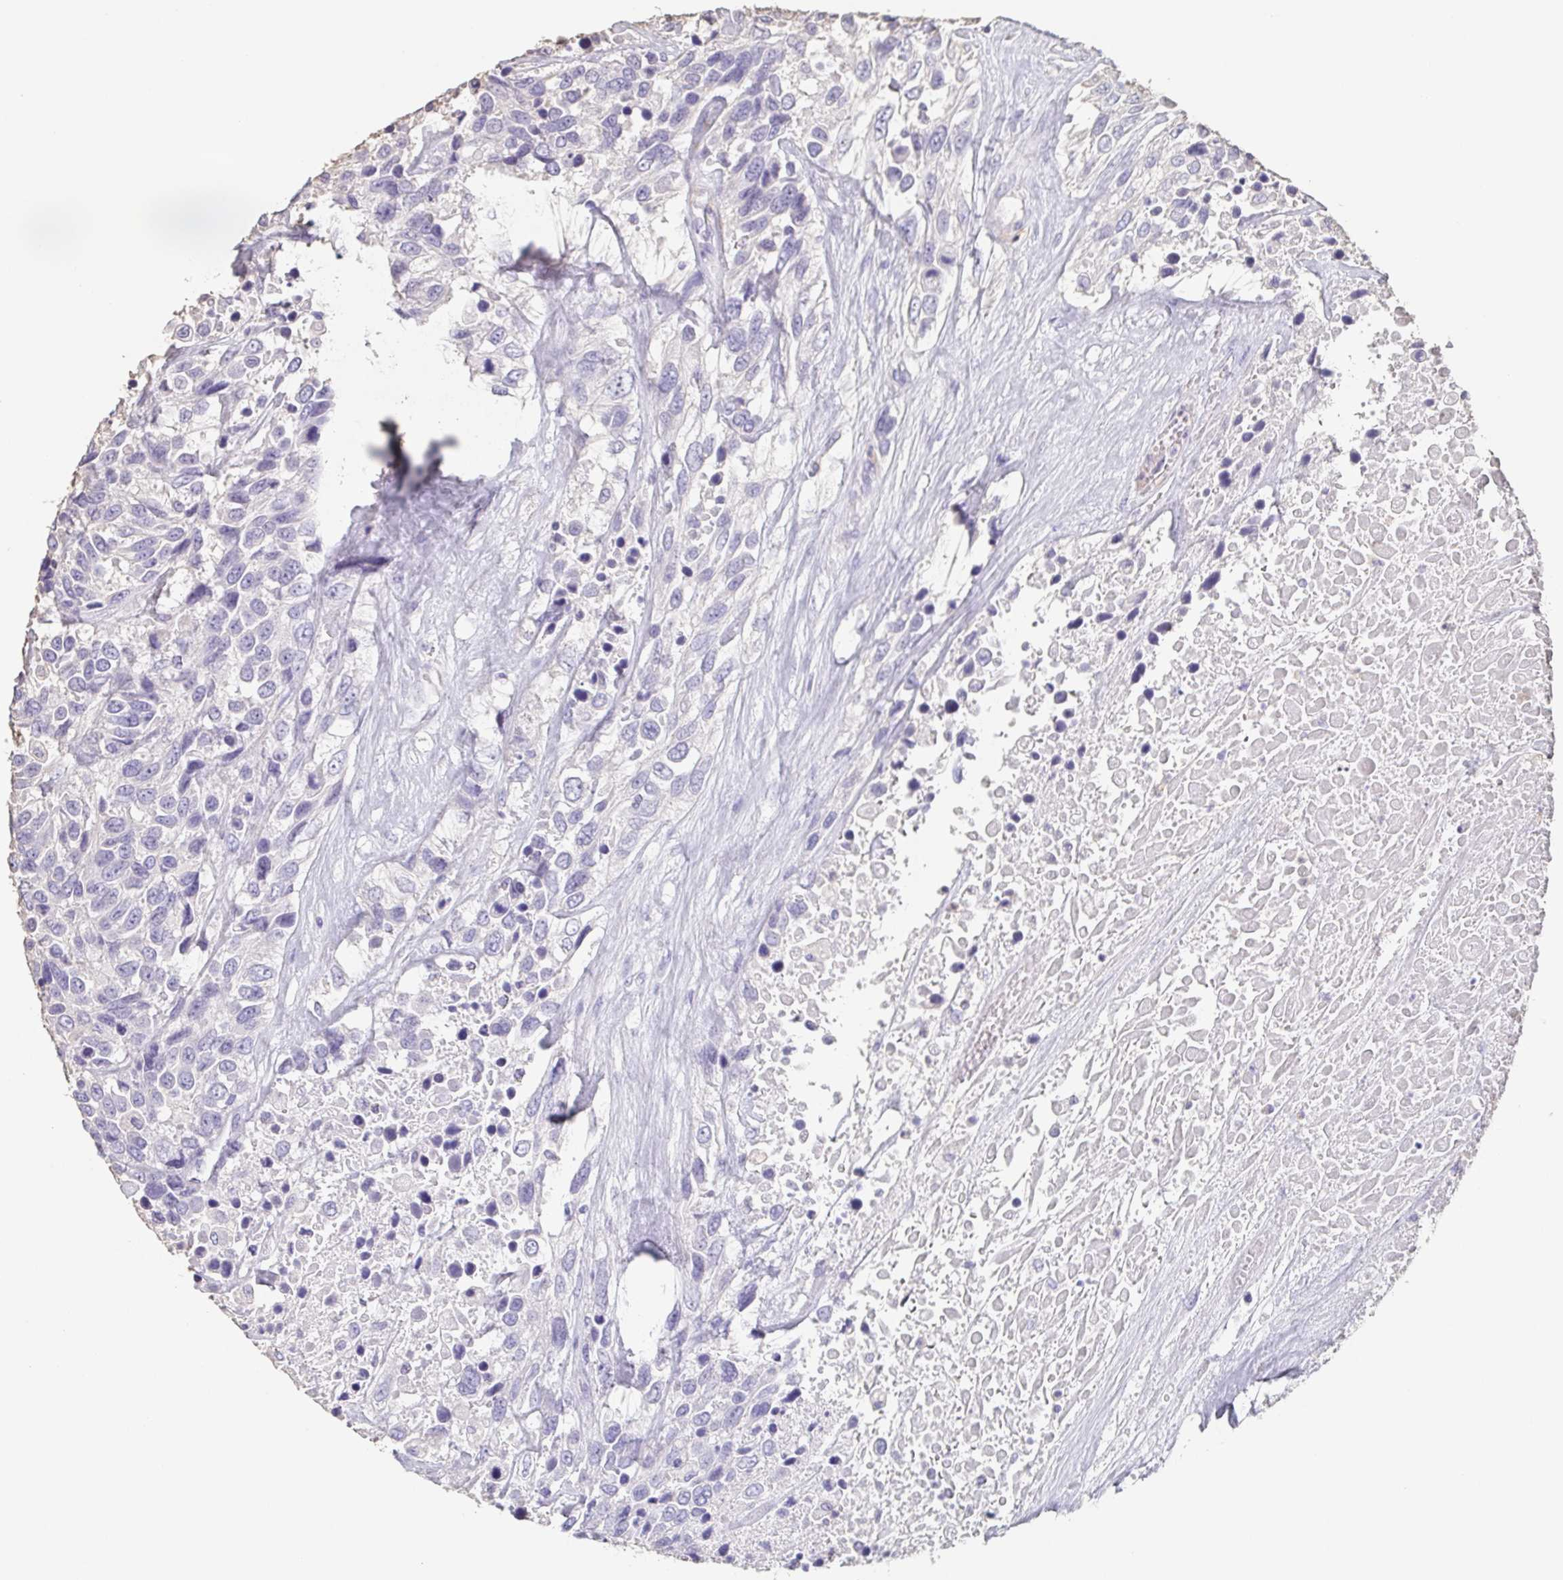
{"staining": {"intensity": "negative", "quantity": "none", "location": "none"}, "tissue": "urothelial cancer", "cell_type": "Tumor cells", "image_type": "cancer", "snomed": [{"axis": "morphology", "description": "Urothelial carcinoma, High grade"}, {"axis": "topography", "description": "Urinary bladder"}], "caption": "A histopathology image of urothelial carcinoma (high-grade) stained for a protein exhibits no brown staining in tumor cells.", "gene": "BPIFA2", "patient": {"sex": "female", "age": 70}}